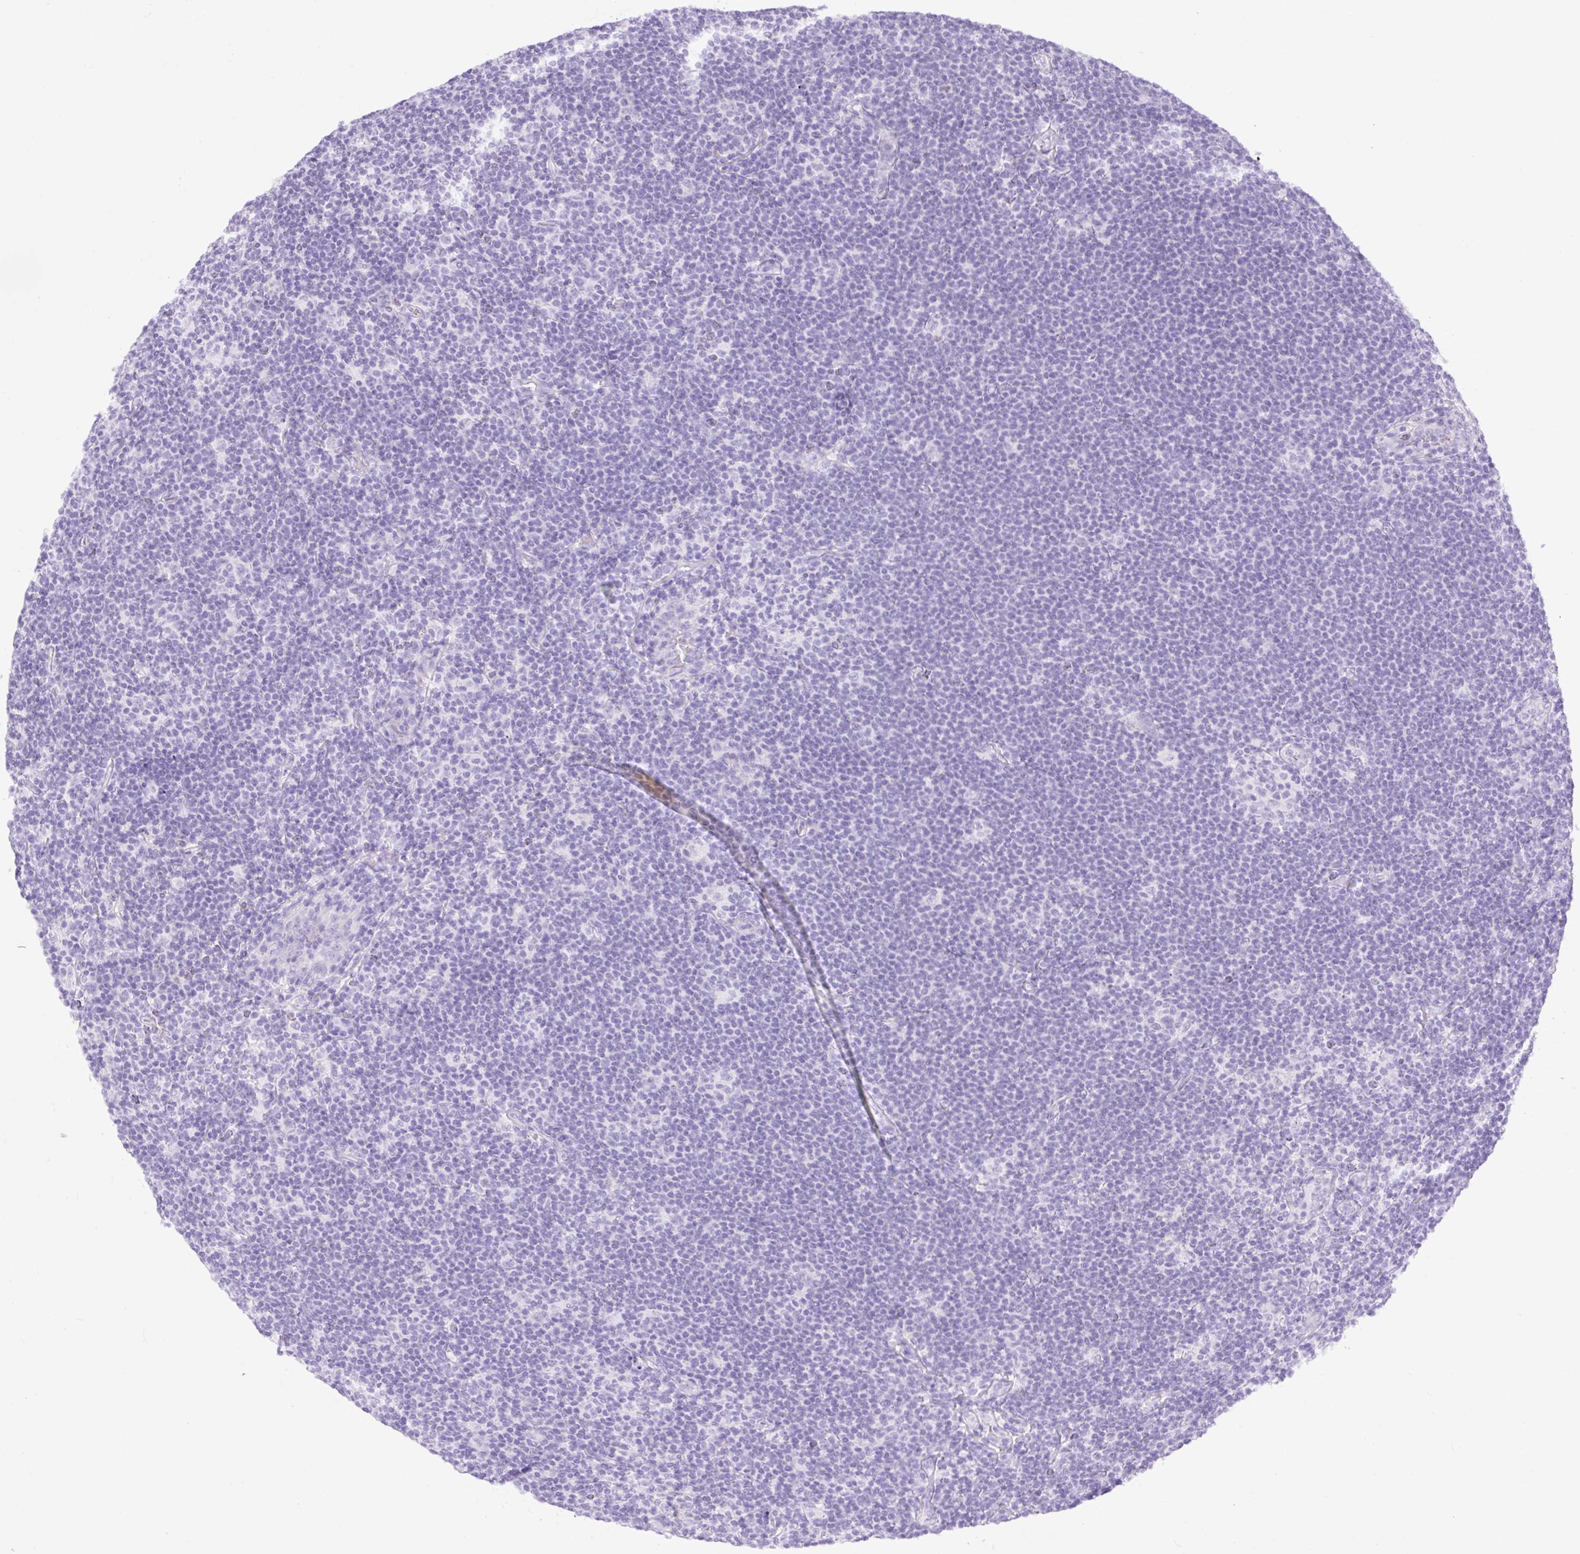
{"staining": {"intensity": "negative", "quantity": "none", "location": "none"}, "tissue": "lymphoma", "cell_type": "Tumor cells", "image_type": "cancer", "snomed": [{"axis": "morphology", "description": "Hodgkin's disease, NOS"}, {"axis": "topography", "description": "Lymph node"}], "caption": "The photomicrograph displays no significant staining in tumor cells of lymphoma.", "gene": "SLC25A40", "patient": {"sex": "female", "age": 57}}